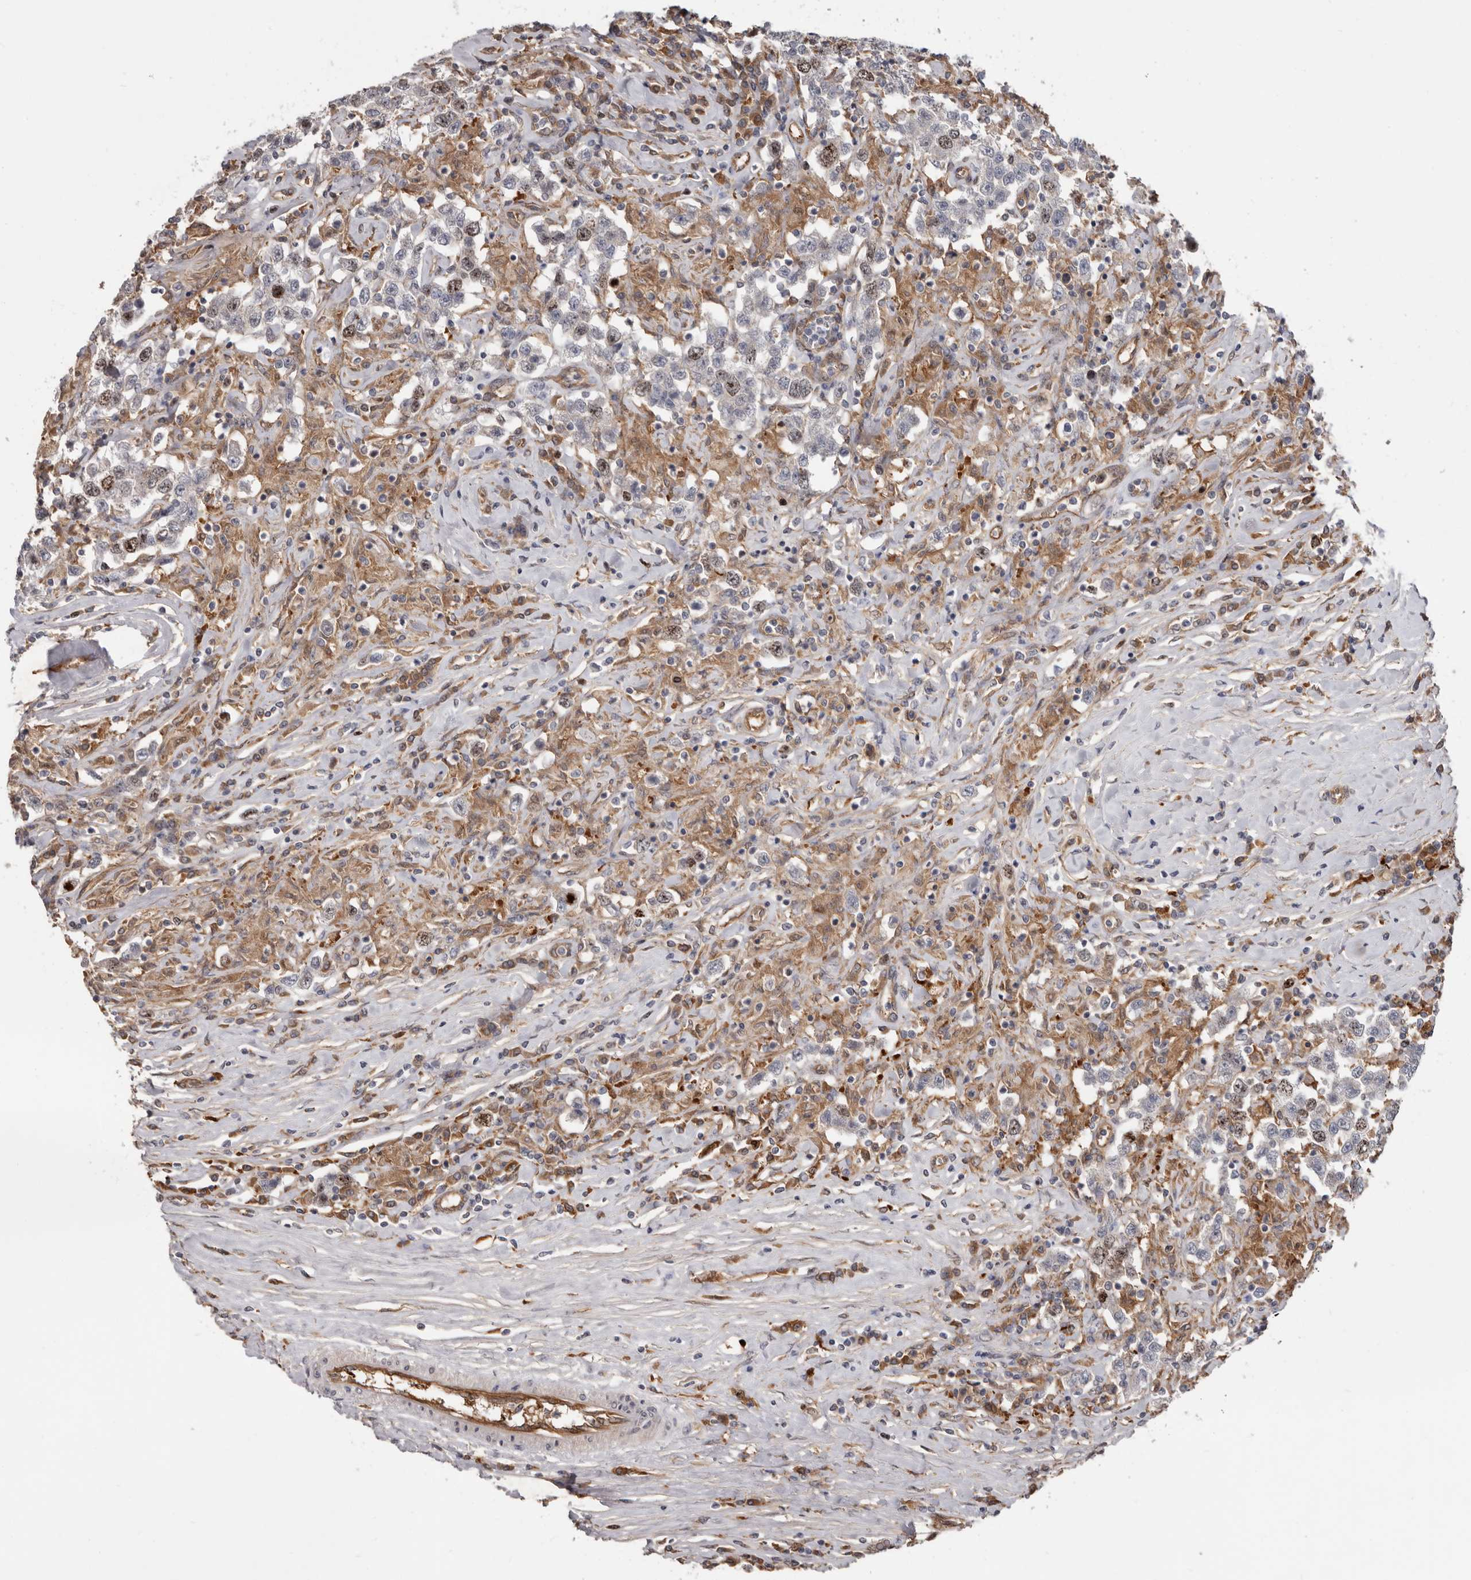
{"staining": {"intensity": "moderate", "quantity": "<25%", "location": "nuclear"}, "tissue": "testis cancer", "cell_type": "Tumor cells", "image_type": "cancer", "snomed": [{"axis": "morphology", "description": "Seminoma, NOS"}, {"axis": "topography", "description": "Testis"}], "caption": "Testis seminoma stained with a brown dye exhibits moderate nuclear positive positivity in approximately <25% of tumor cells.", "gene": "CDCA8", "patient": {"sex": "male", "age": 41}}